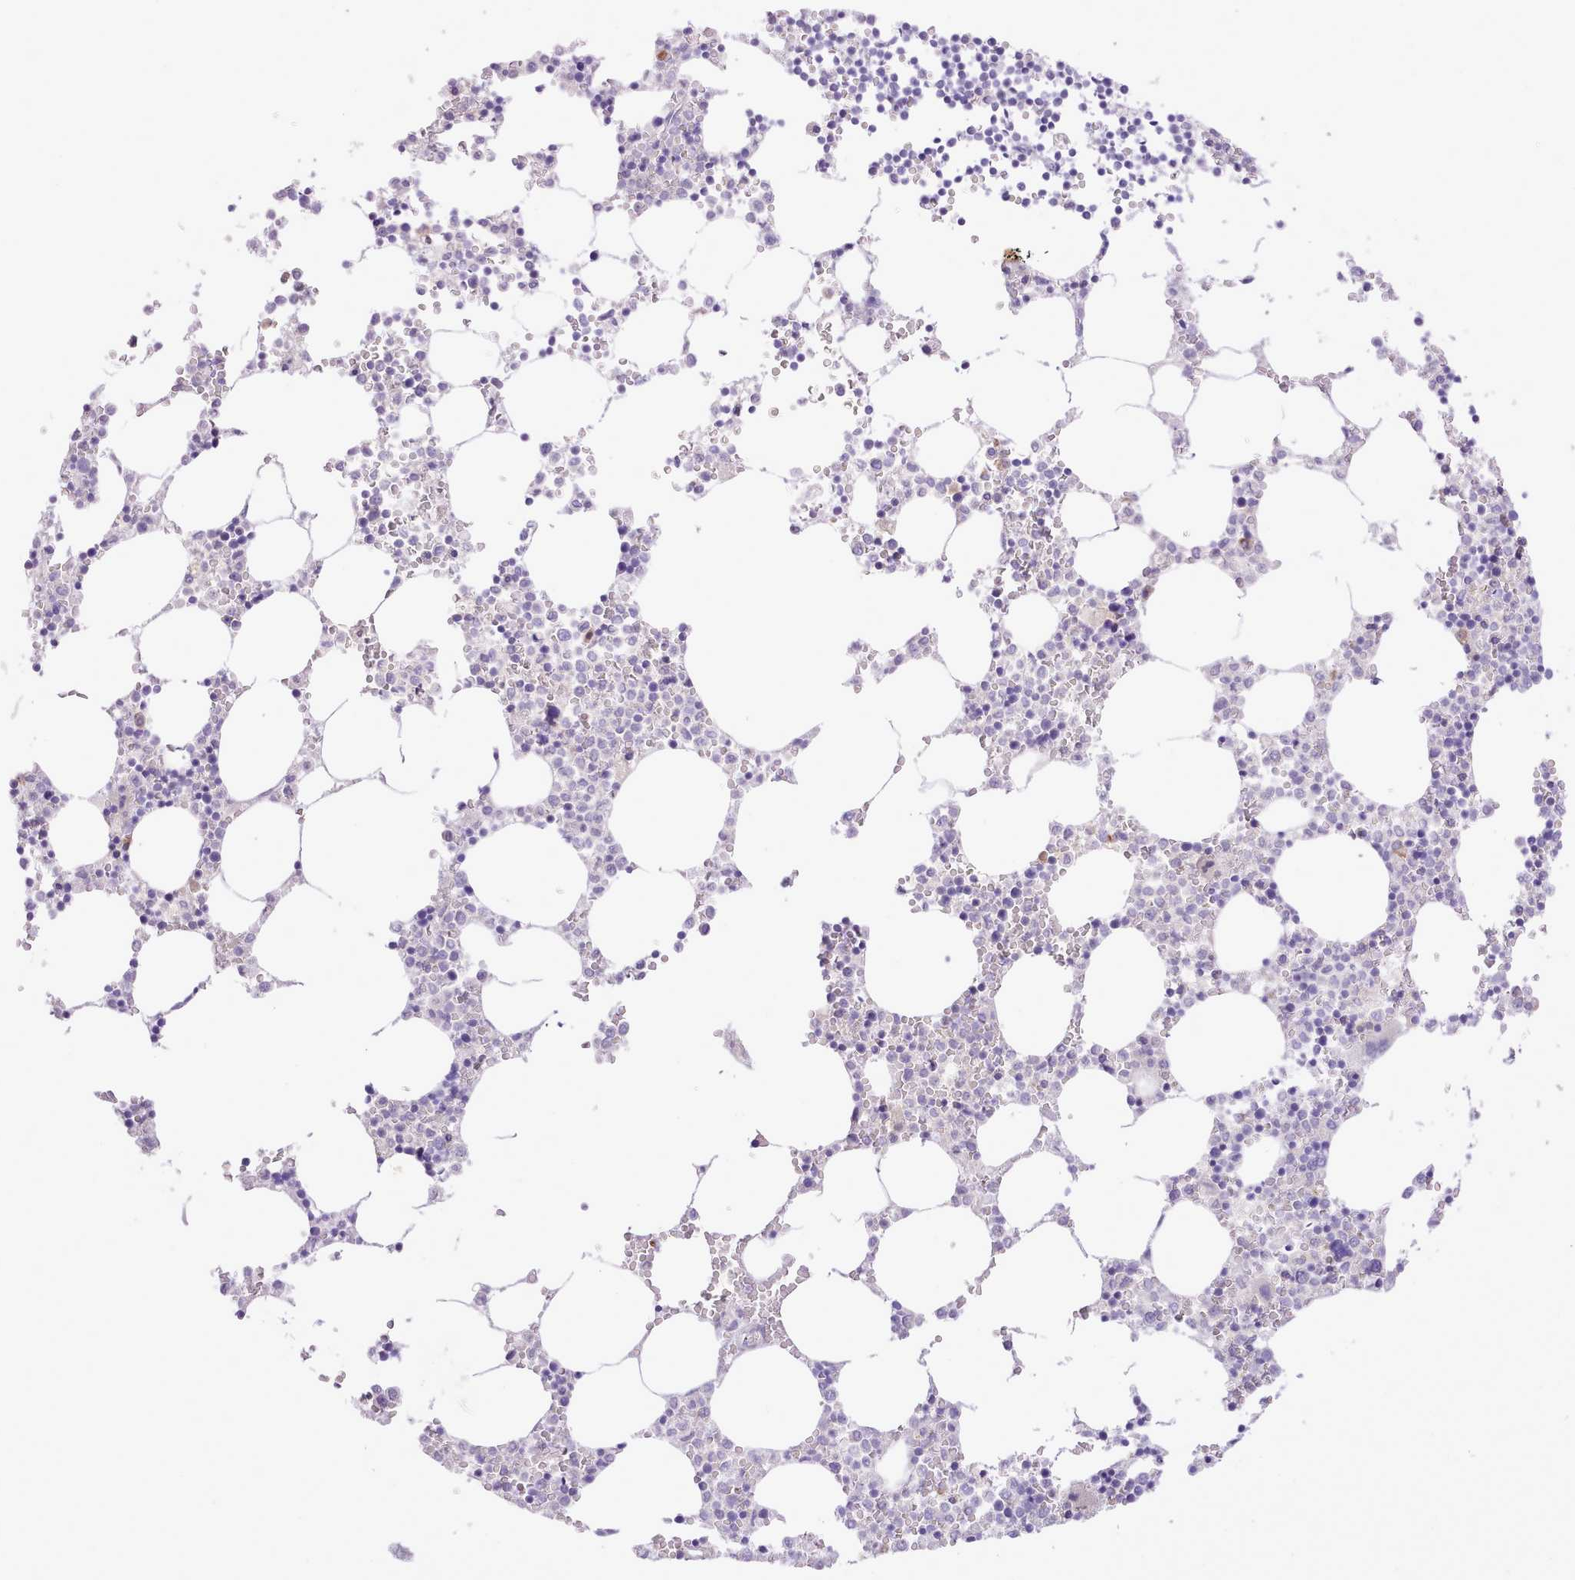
{"staining": {"intensity": "negative", "quantity": "none", "location": "none"}, "tissue": "bone marrow", "cell_type": "Hematopoietic cells", "image_type": "normal", "snomed": [{"axis": "morphology", "description": "Normal tissue, NOS"}, {"axis": "topography", "description": "Bone marrow"}], "caption": "DAB (3,3'-diaminobenzidine) immunohistochemical staining of benign bone marrow exhibits no significant positivity in hematopoietic cells. (Immunohistochemistry (ihc), brightfield microscopy, high magnification).", "gene": "CCL1", "patient": {"sex": "female", "age": 64}}